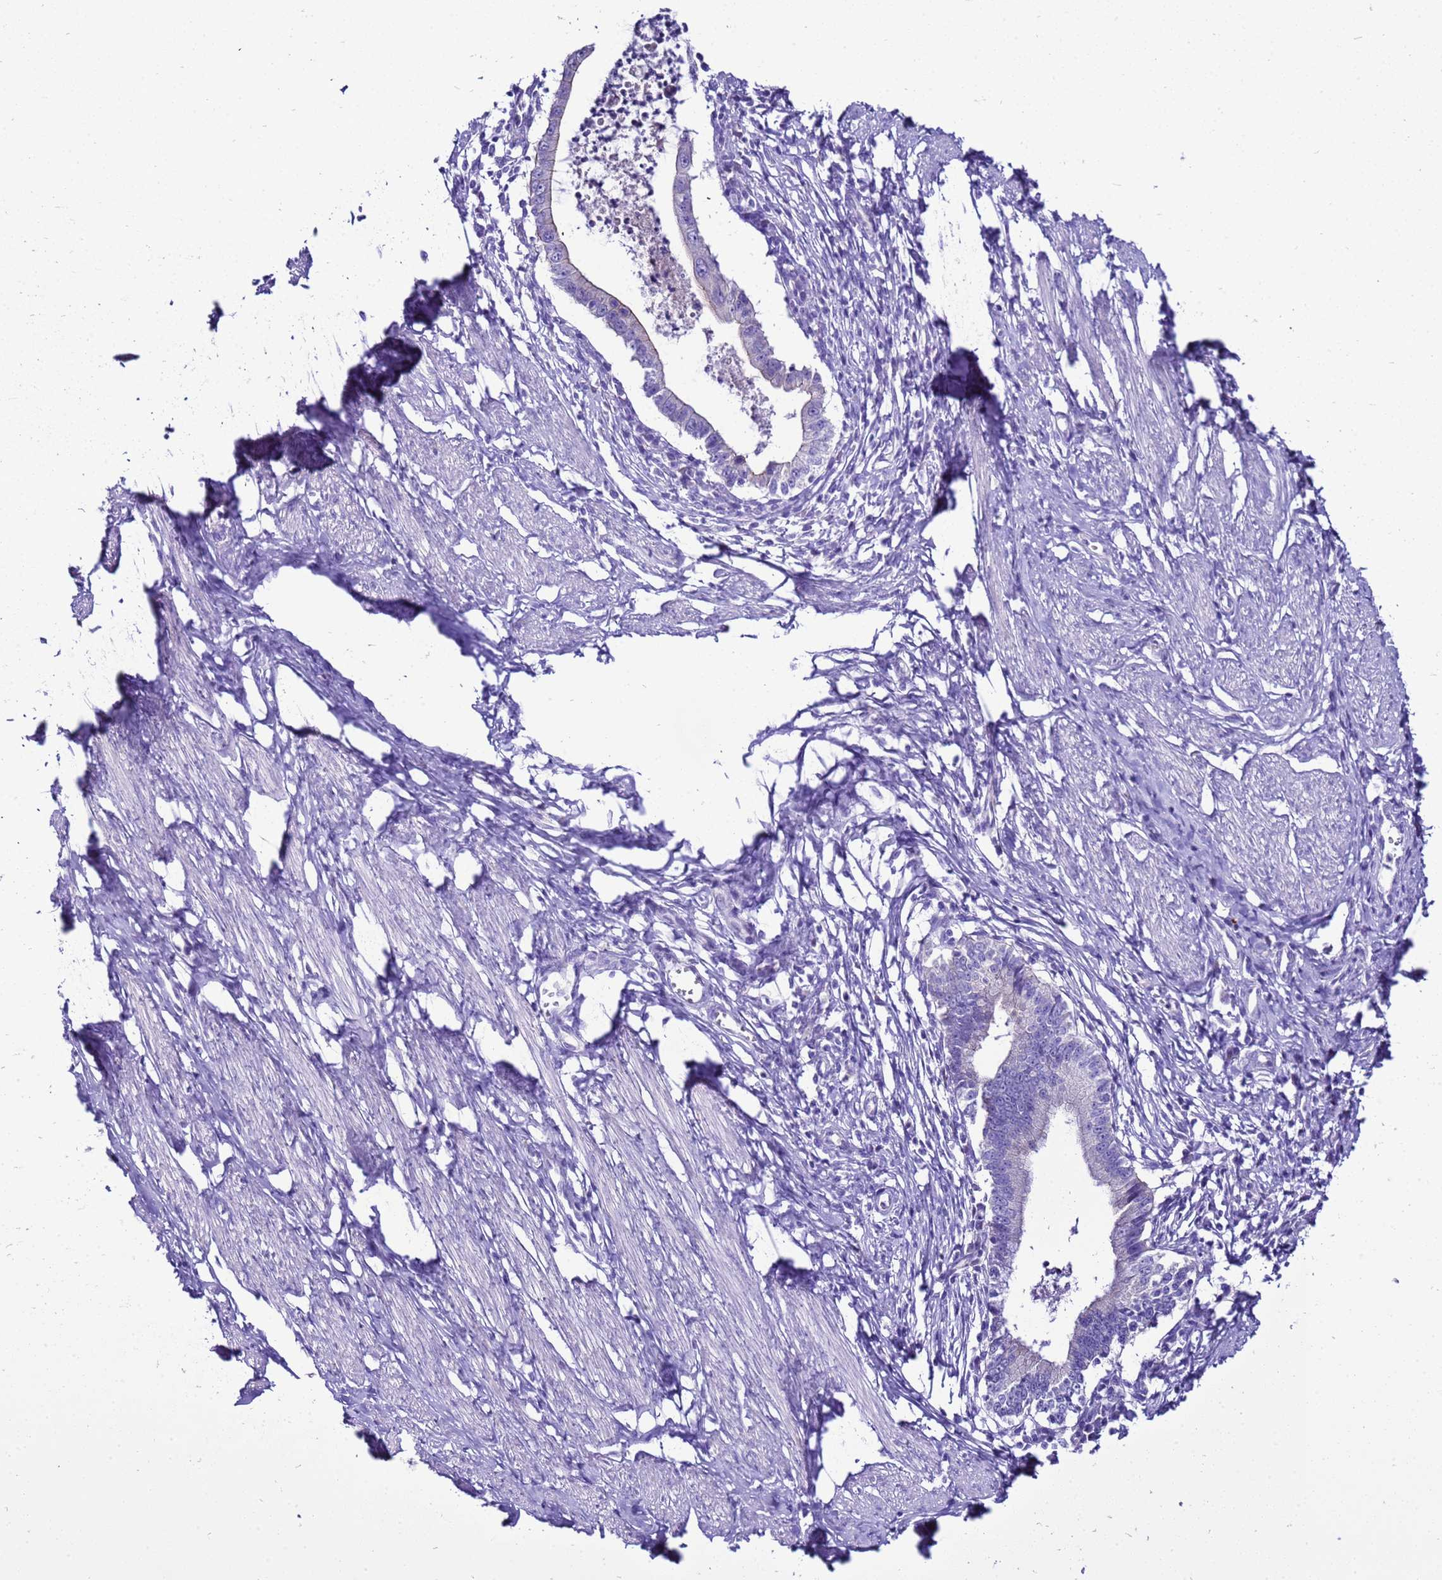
{"staining": {"intensity": "negative", "quantity": "none", "location": "none"}, "tissue": "cervical cancer", "cell_type": "Tumor cells", "image_type": "cancer", "snomed": [{"axis": "morphology", "description": "Adenocarcinoma, NOS"}, {"axis": "topography", "description": "Cervix"}], "caption": "There is no significant expression in tumor cells of cervical cancer (adenocarcinoma).", "gene": "BEST2", "patient": {"sex": "female", "age": 36}}